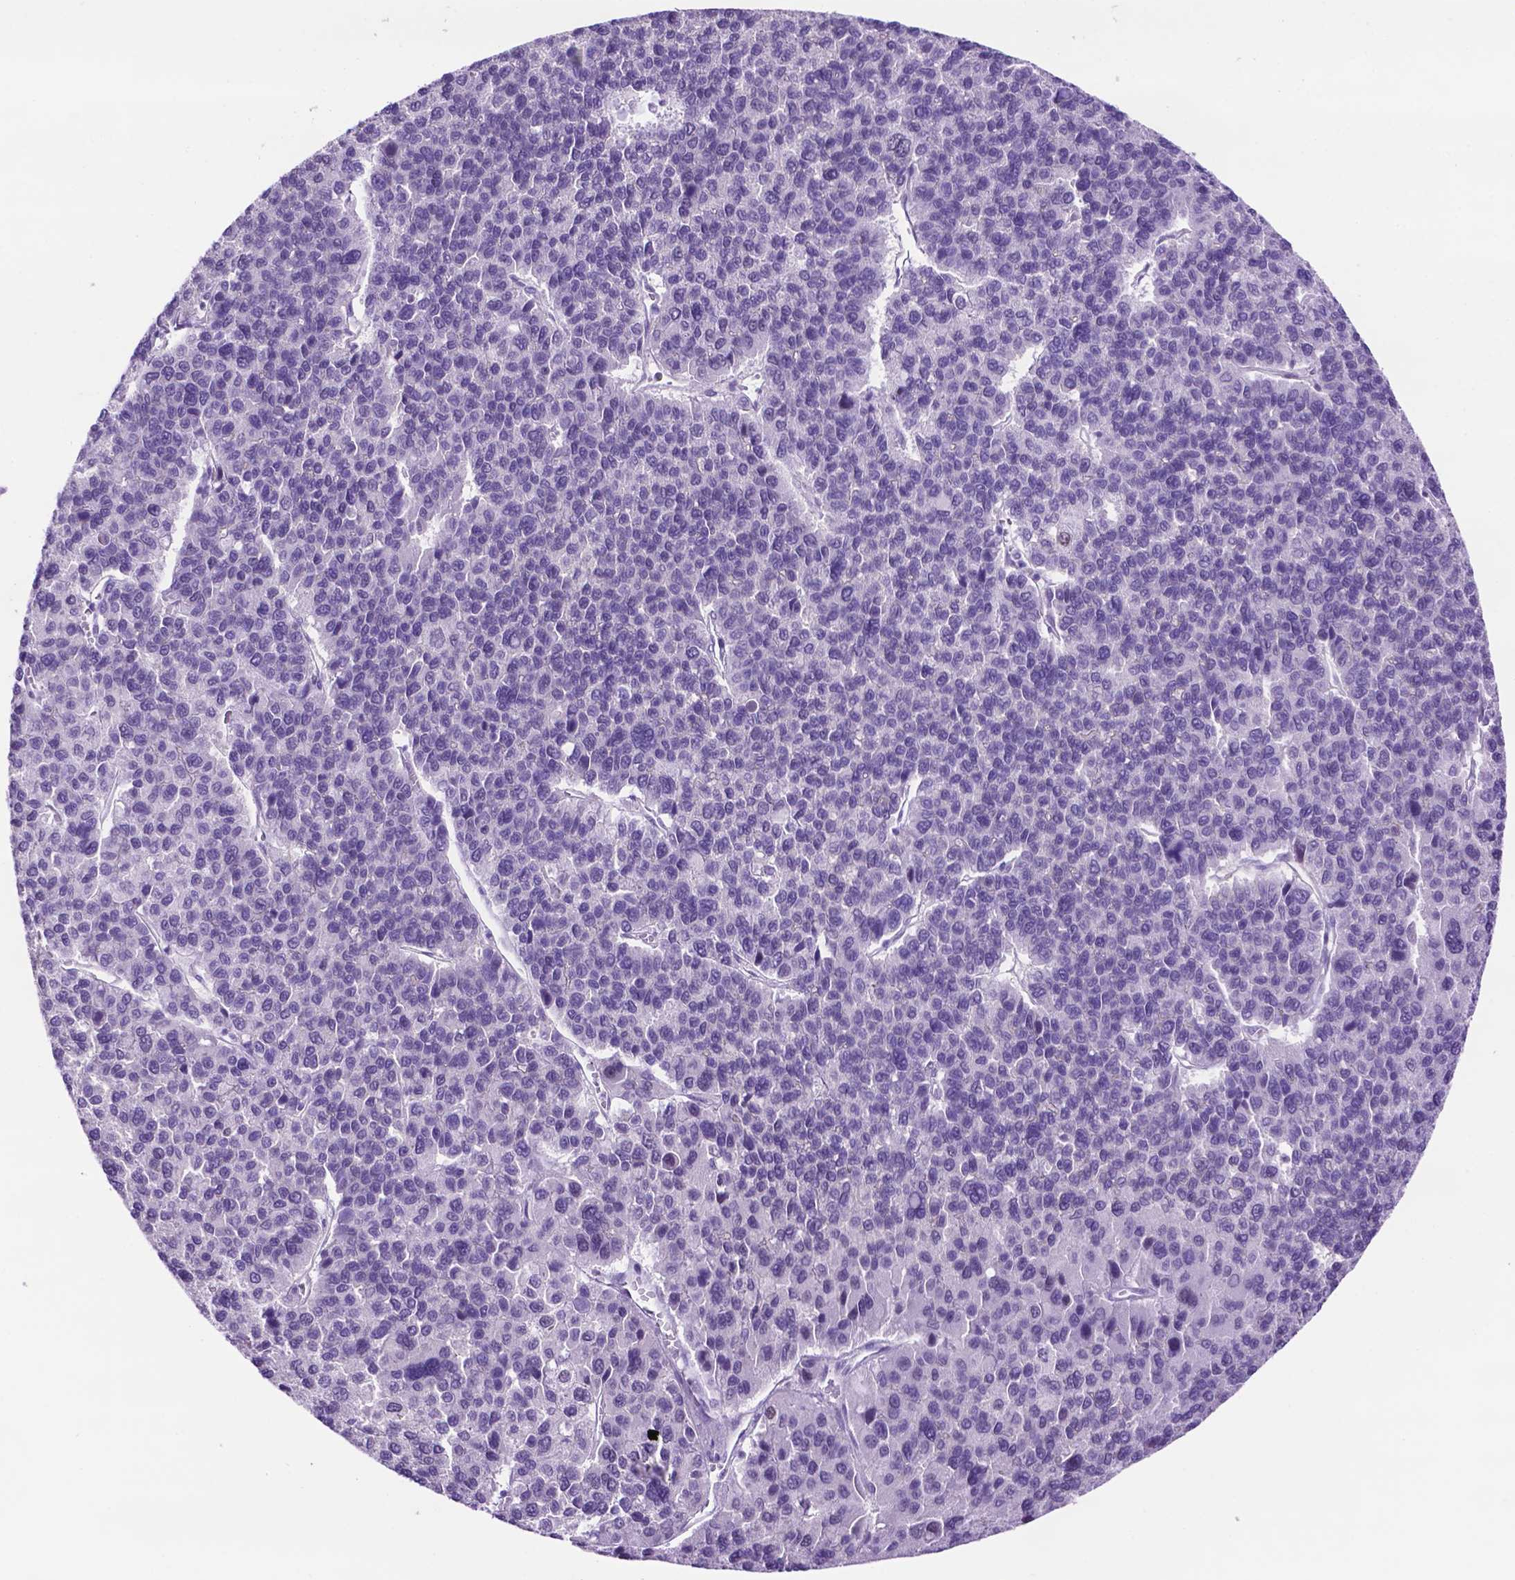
{"staining": {"intensity": "negative", "quantity": "none", "location": "none"}, "tissue": "liver cancer", "cell_type": "Tumor cells", "image_type": "cancer", "snomed": [{"axis": "morphology", "description": "Carcinoma, Hepatocellular, NOS"}, {"axis": "topography", "description": "Liver"}], "caption": "Tumor cells are negative for protein expression in human hepatocellular carcinoma (liver). The staining was performed using DAB to visualize the protein expression in brown, while the nuclei were stained in blue with hematoxylin (Magnification: 20x).", "gene": "TACSTD2", "patient": {"sex": "female", "age": 41}}